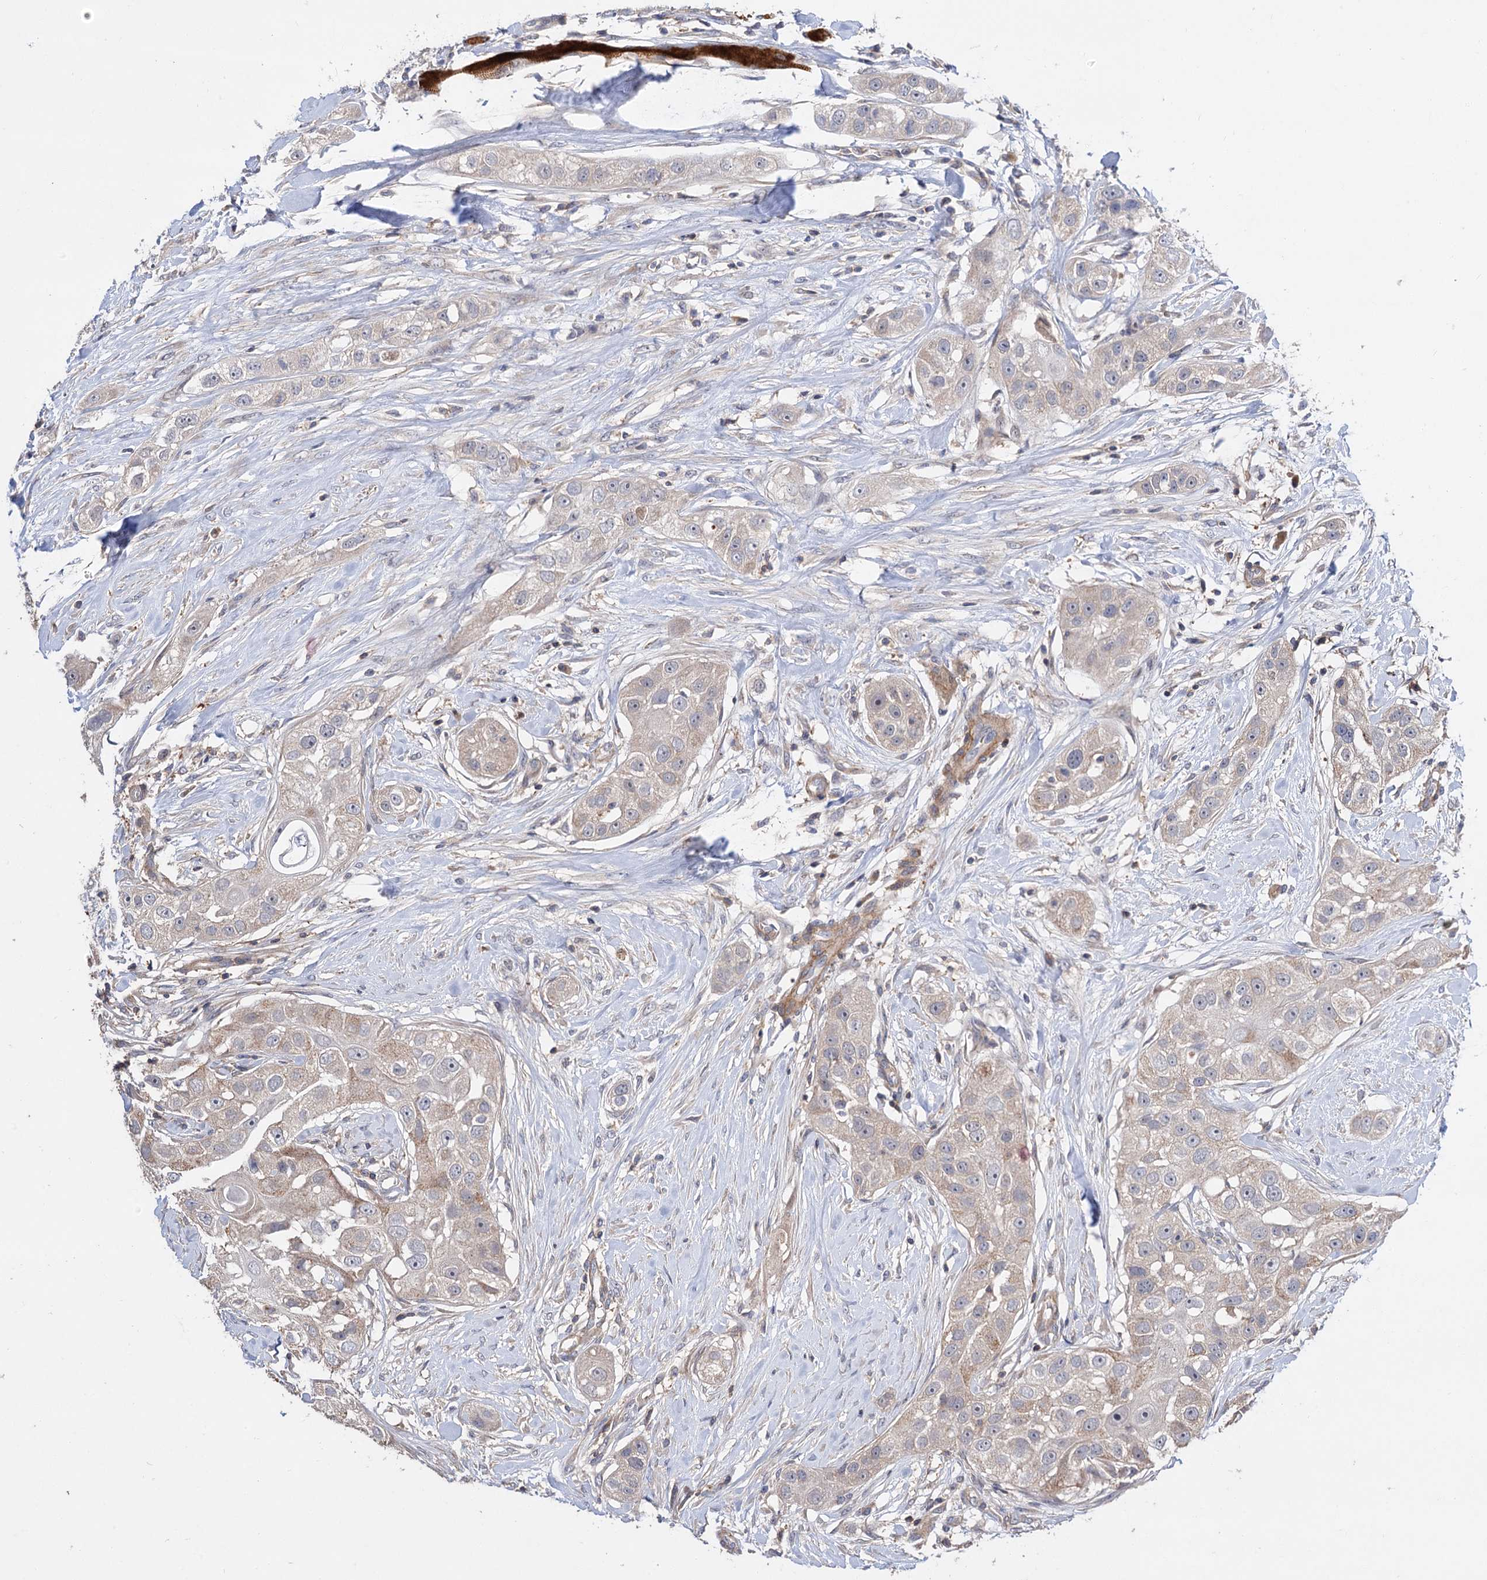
{"staining": {"intensity": "negative", "quantity": "none", "location": "none"}, "tissue": "head and neck cancer", "cell_type": "Tumor cells", "image_type": "cancer", "snomed": [{"axis": "morphology", "description": "Normal tissue, NOS"}, {"axis": "morphology", "description": "Squamous cell carcinoma, NOS"}, {"axis": "topography", "description": "Skeletal muscle"}, {"axis": "topography", "description": "Head-Neck"}], "caption": "IHC micrograph of human squamous cell carcinoma (head and neck) stained for a protein (brown), which exhibits no expression in tumor cells.", "gene": "FBXW8", "patient": {"sex": "male", "age": 51}}